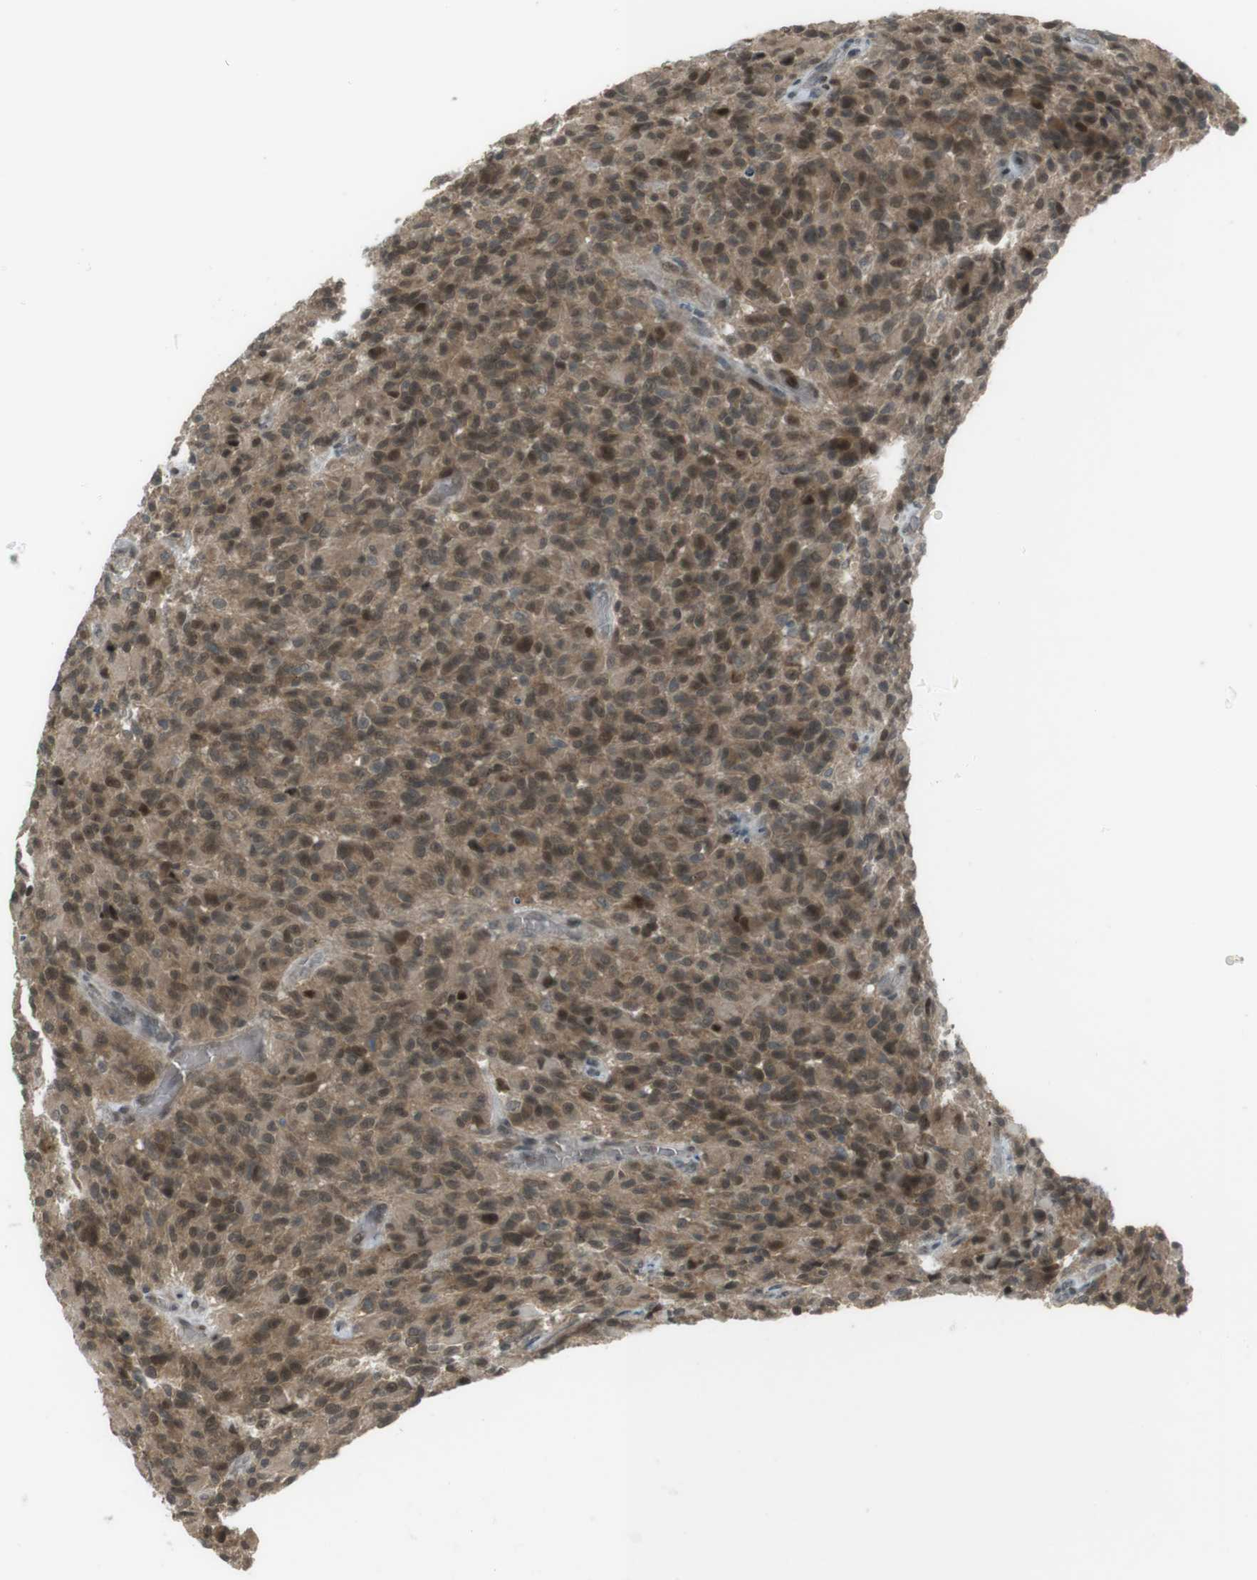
{"staining": {"intensity": "moderate", "quantity": ">75%", "location": "cytoplasmic/membranous,nuclear"}, "tissue": "glioma", "cell_type": "Tumor cells", "image_type": "cancer", "snomed": [{"axis": "morphology", "description": "Glioma, malignant, High grade"}, {"axis": "topography", "description": "Brain"}], "caption": "A brown stain highlights moderate cytoplasmic/membranous and nuclear staining of a protein in glioma tumor cells.", "gene": "SLITRK5", "patient": {"sex": "male", "age": 71}}